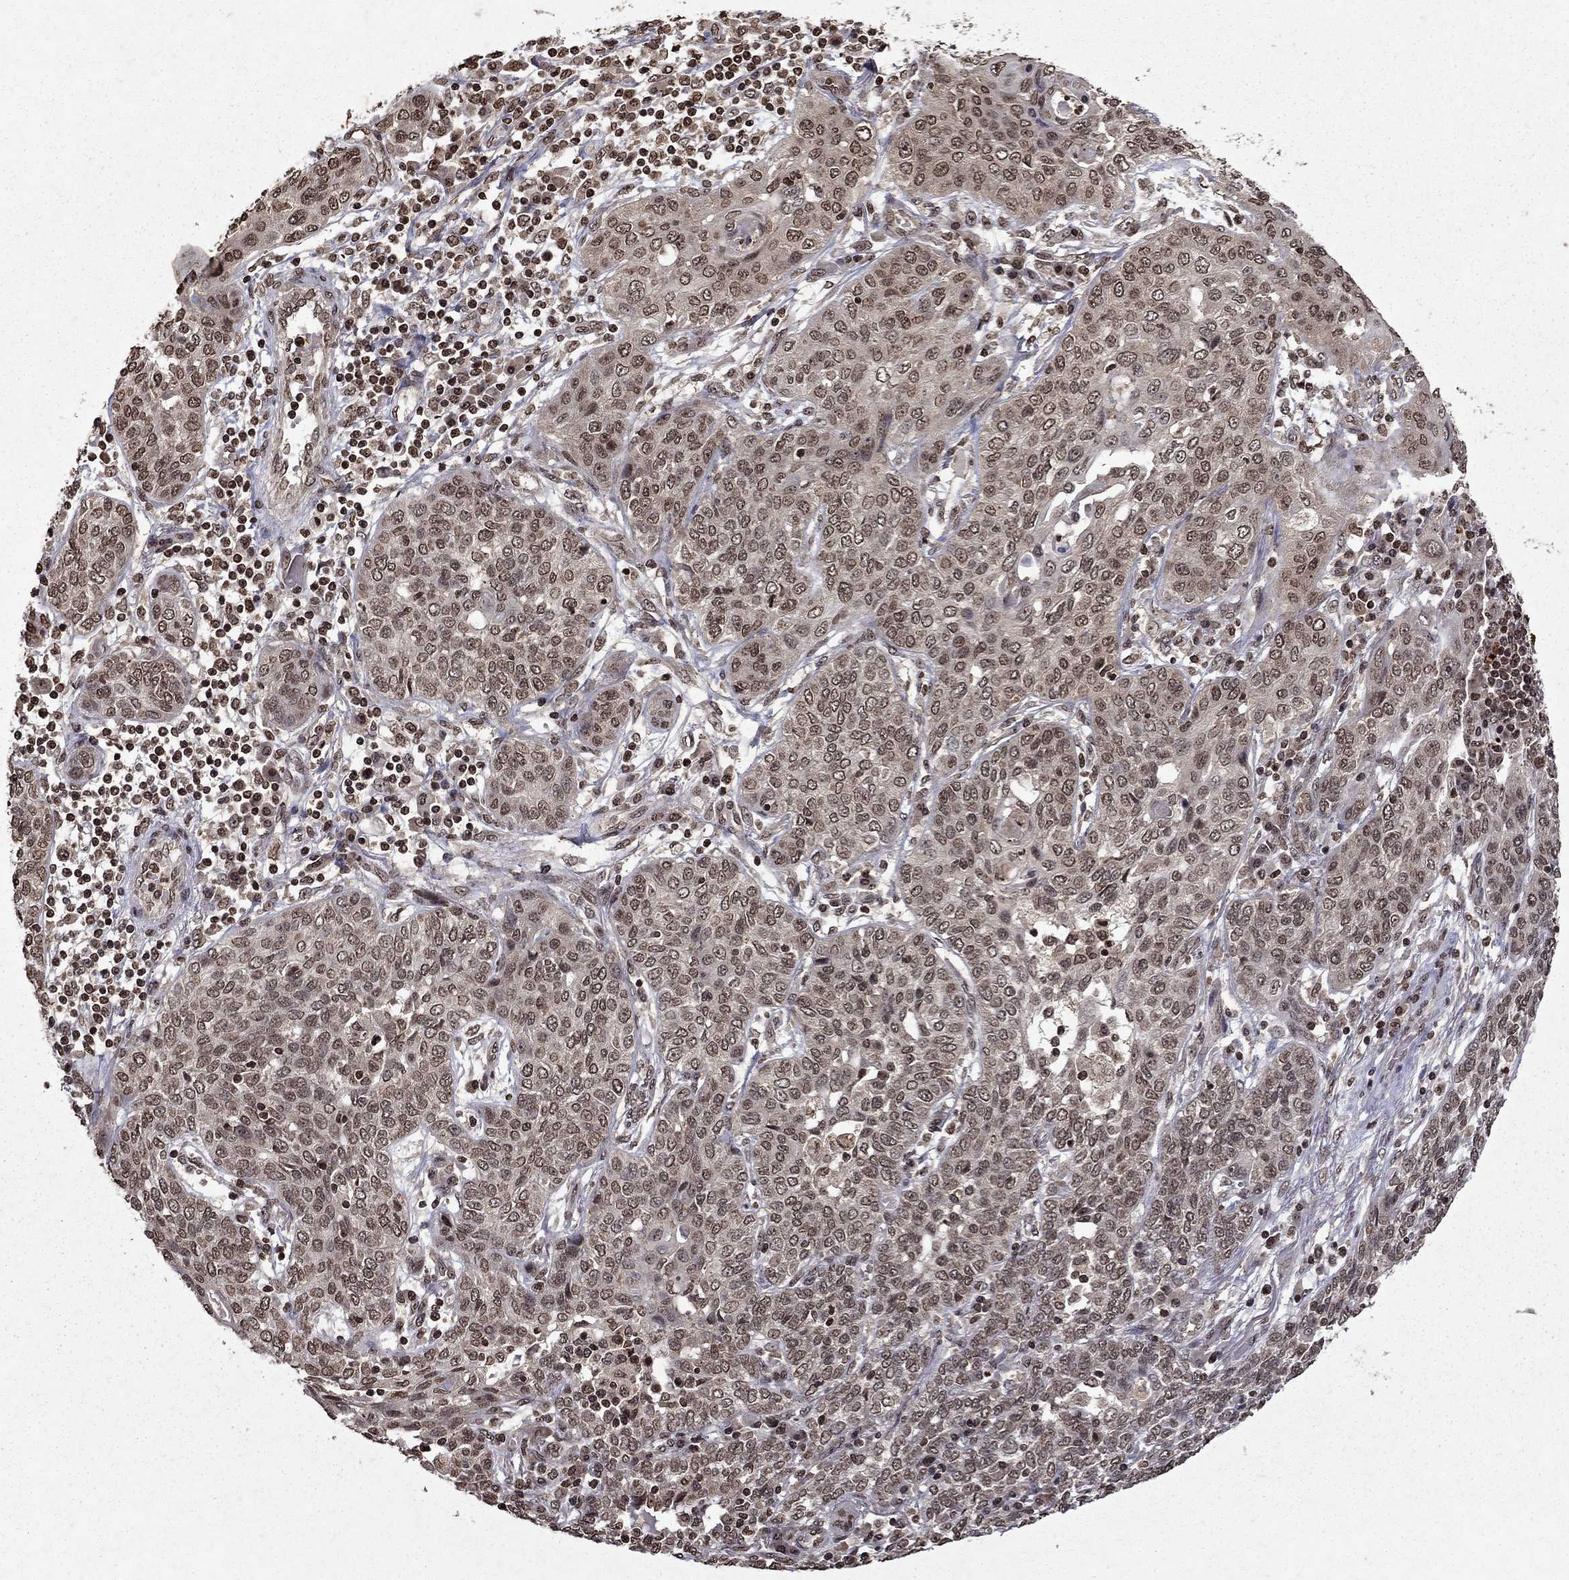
{"staining": {"intensity": "weak", "quantity": "25%-75%", "location": "cytoplasmic/membranous,nuclear"}, "tissue": "lung cancer", "cell_type": "Tumor cells", "image_type": "cancer", "snomed": [{"axis": "morphology", "description": "Squamous cell carcinoma, NOS"}, {"axis": "topography", "description": "Lung"}], "caption": "This photomicrograph exhibits immunohistochemistry staining of lung cancer (squamous cell carcinoma), with low weak cytoplasmic/membranous and nuclear staining in approximately 25%-75% of tumor cells.", "gene": "PIN4", "patient": {"sex": "female", "age": 70}}